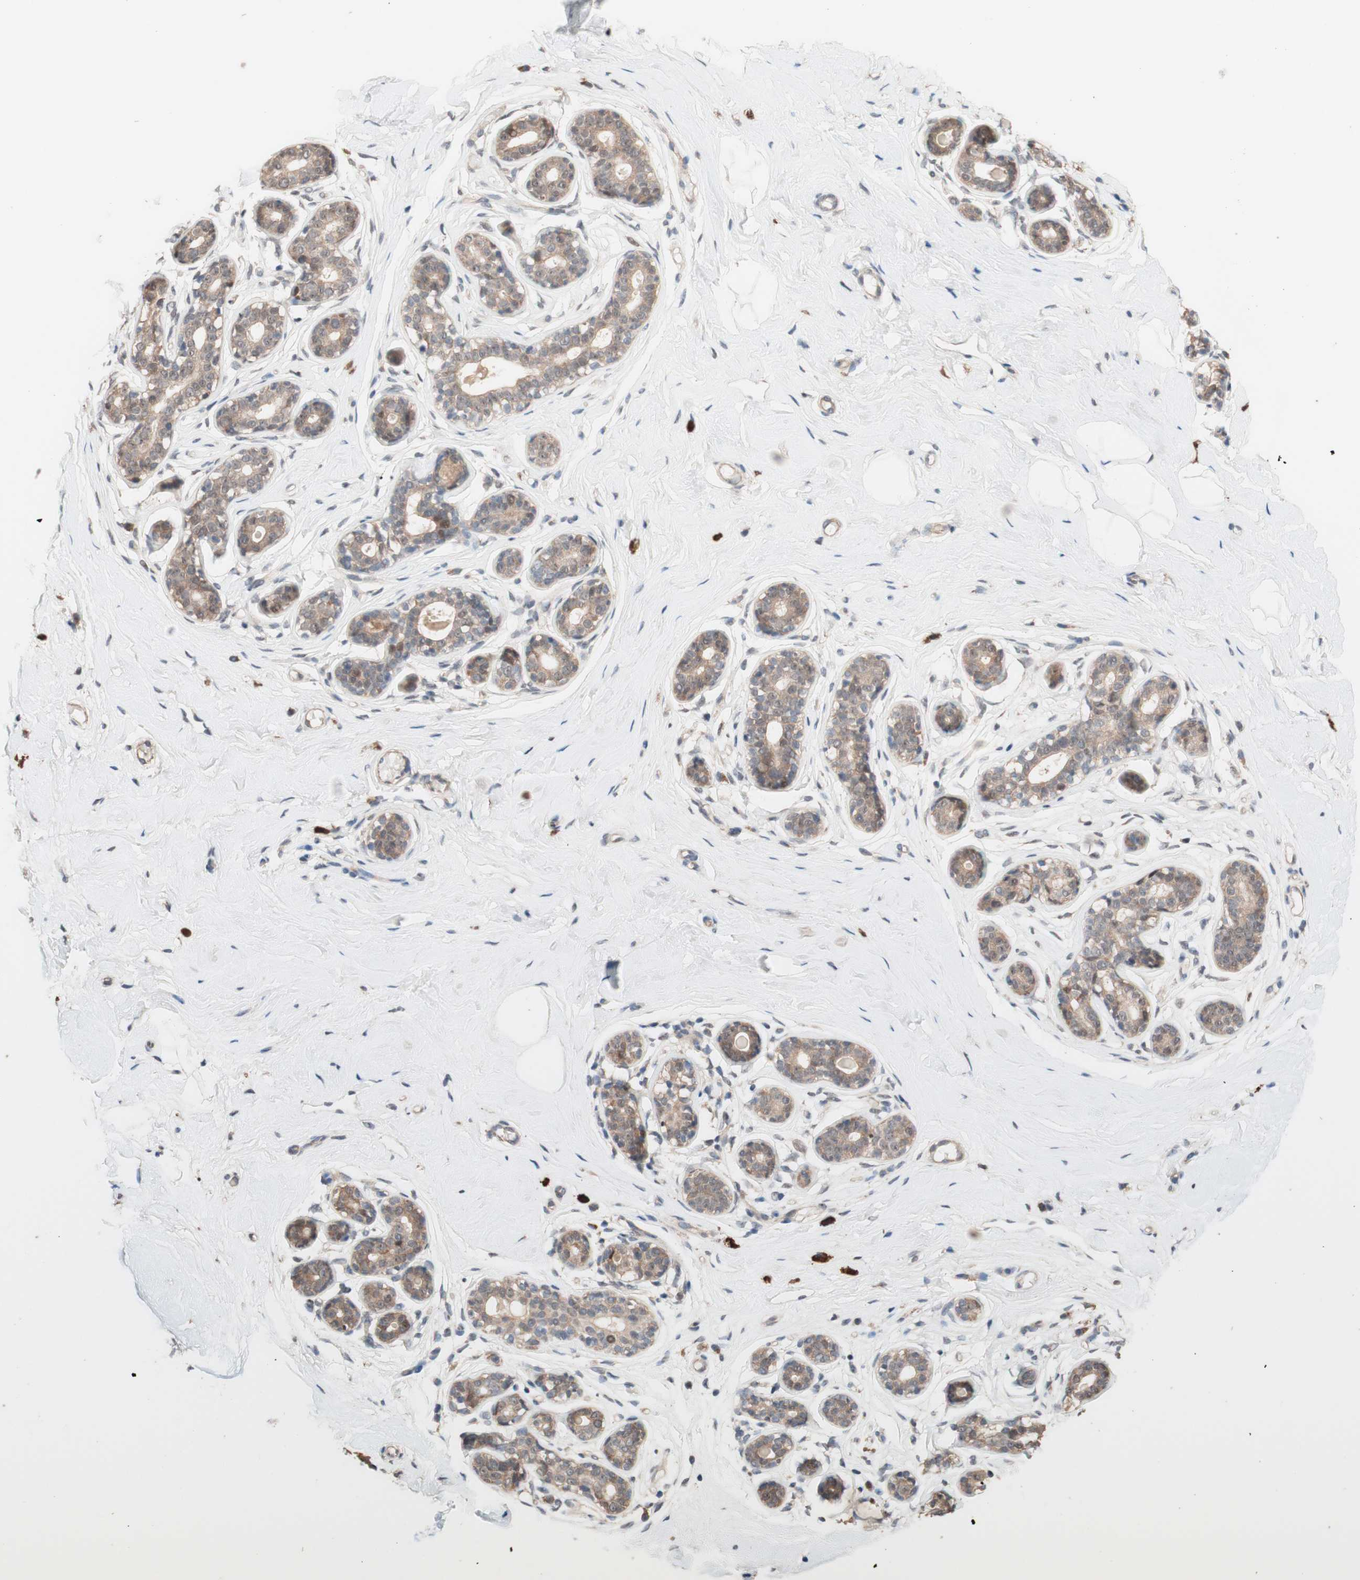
{"staining": {"intensity": "weak", "quantity": ">75%", "location": "cytoplasmic/membranous"}, "tissue": "breast", "cell_type": "Adipocytes", "image_type": "normal", "snomed": [{"axis": "morphology", "description": "Normal tissue, NOS"}, {"axis": "topography", "description": "Breast"}], "caption": "A high-resolution image shows immunohistochemistry staining of benign breast, which displays weak cytoplasmic/membranous positivity in about >75% of adipocytes. (Stains: DAB in brown, nuclei in blue, Microscopy: brightfield microscopy at high magnification).", "gene": "CCNC", "patient": {"sex": "female", "age": 23}}